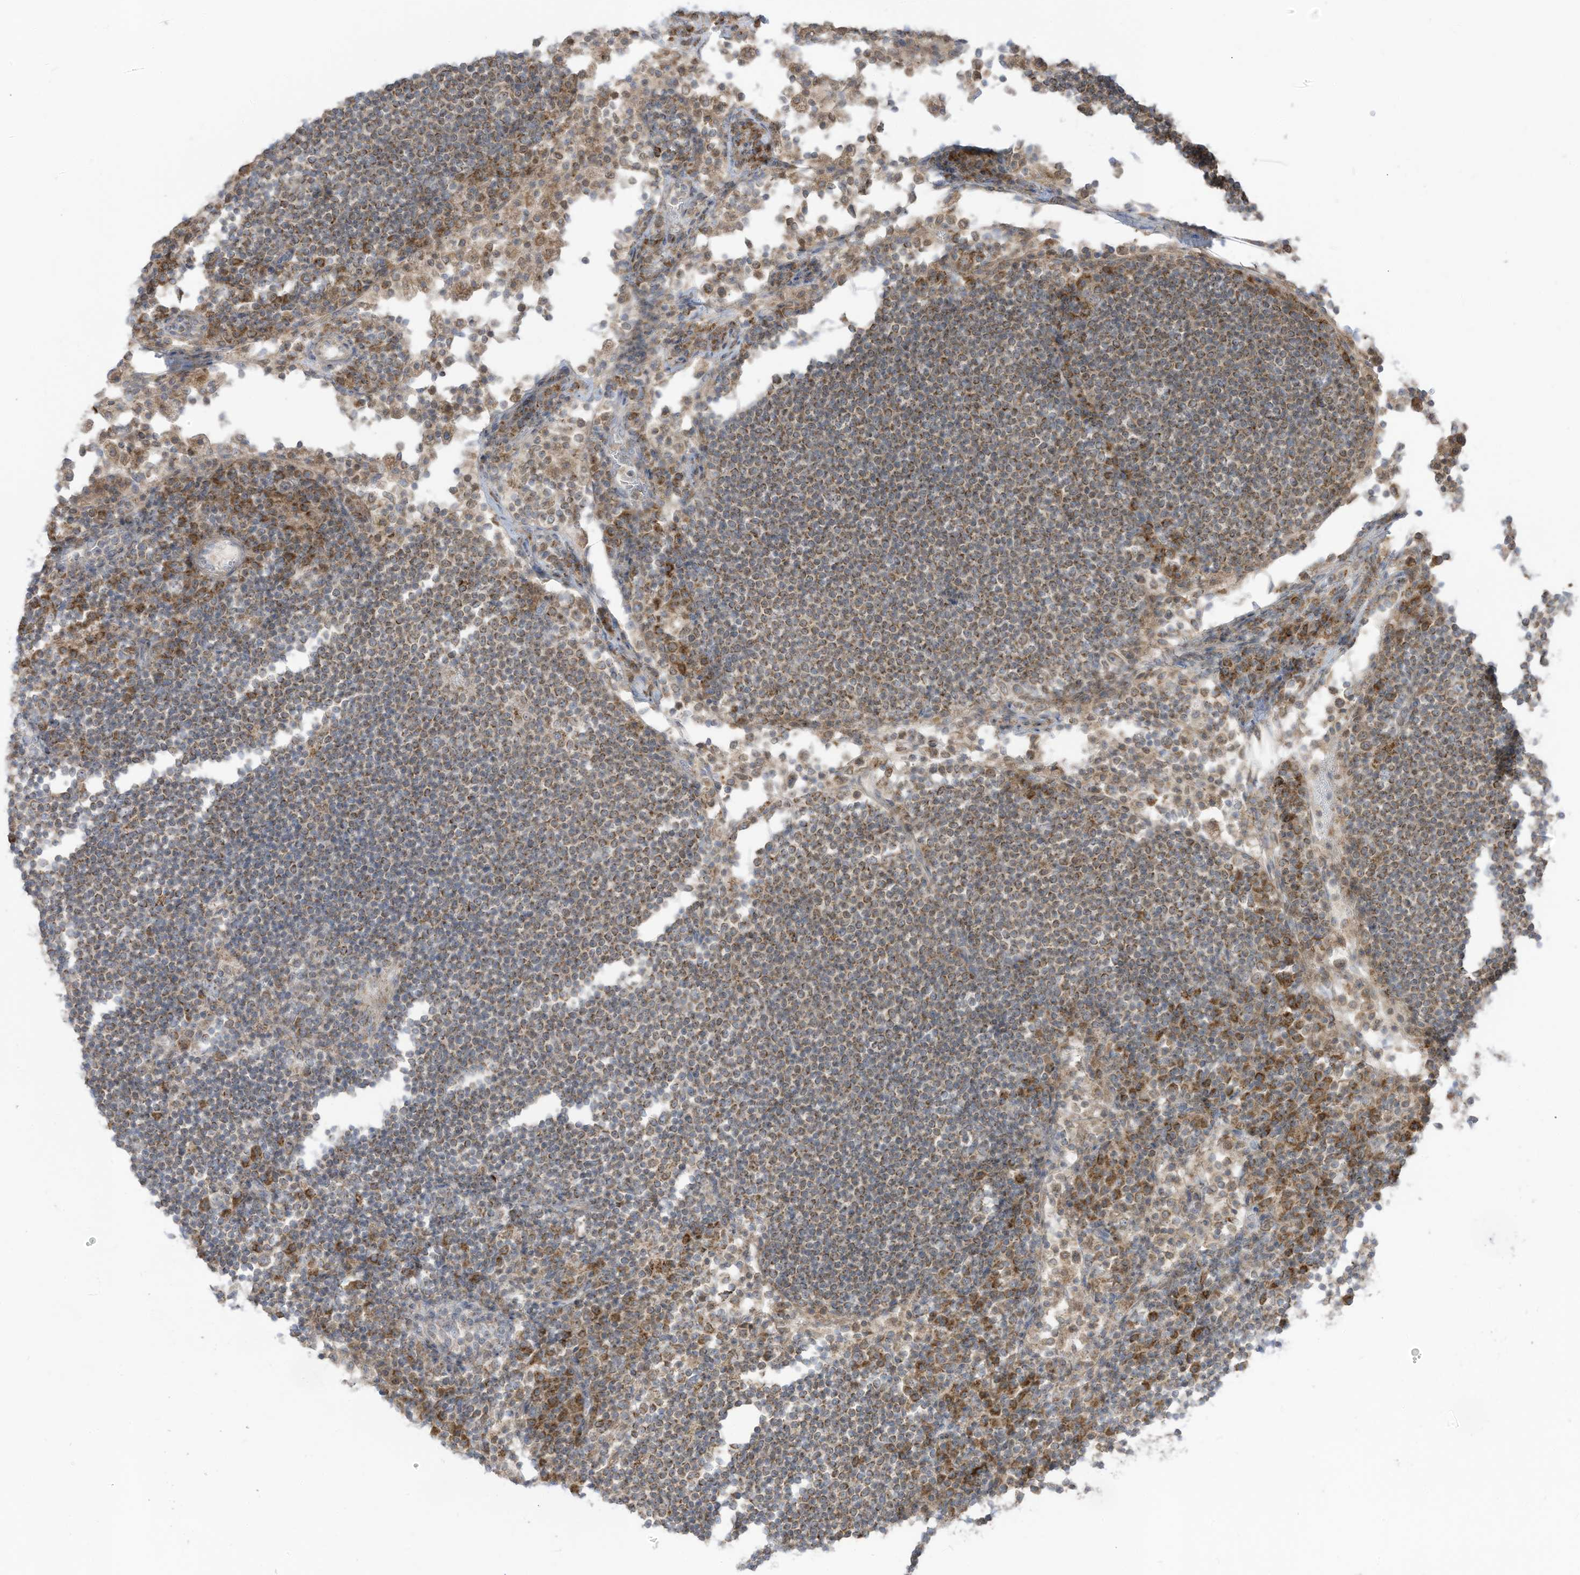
{"staining": {"intensity": "weak", "quantity": "25%-75%", "location": "cytoplasmic/membranous"}, "tissue": "lymph node", "cell_type": "Germinal center cells", "image_type": "normal", "snomed": [{"axis": "morphology", "description": "Normal tissue, NOS"}, {"axis": "topography", "description": "Lymph node"}], "caption": "Lymph node stained with IHC demonstrates weak cytoplasmic/membranous expression in approximately 25%-75% of germinal center cells.", "gene": "CGAS", "patient": {"sex": "female", "age": 53}}